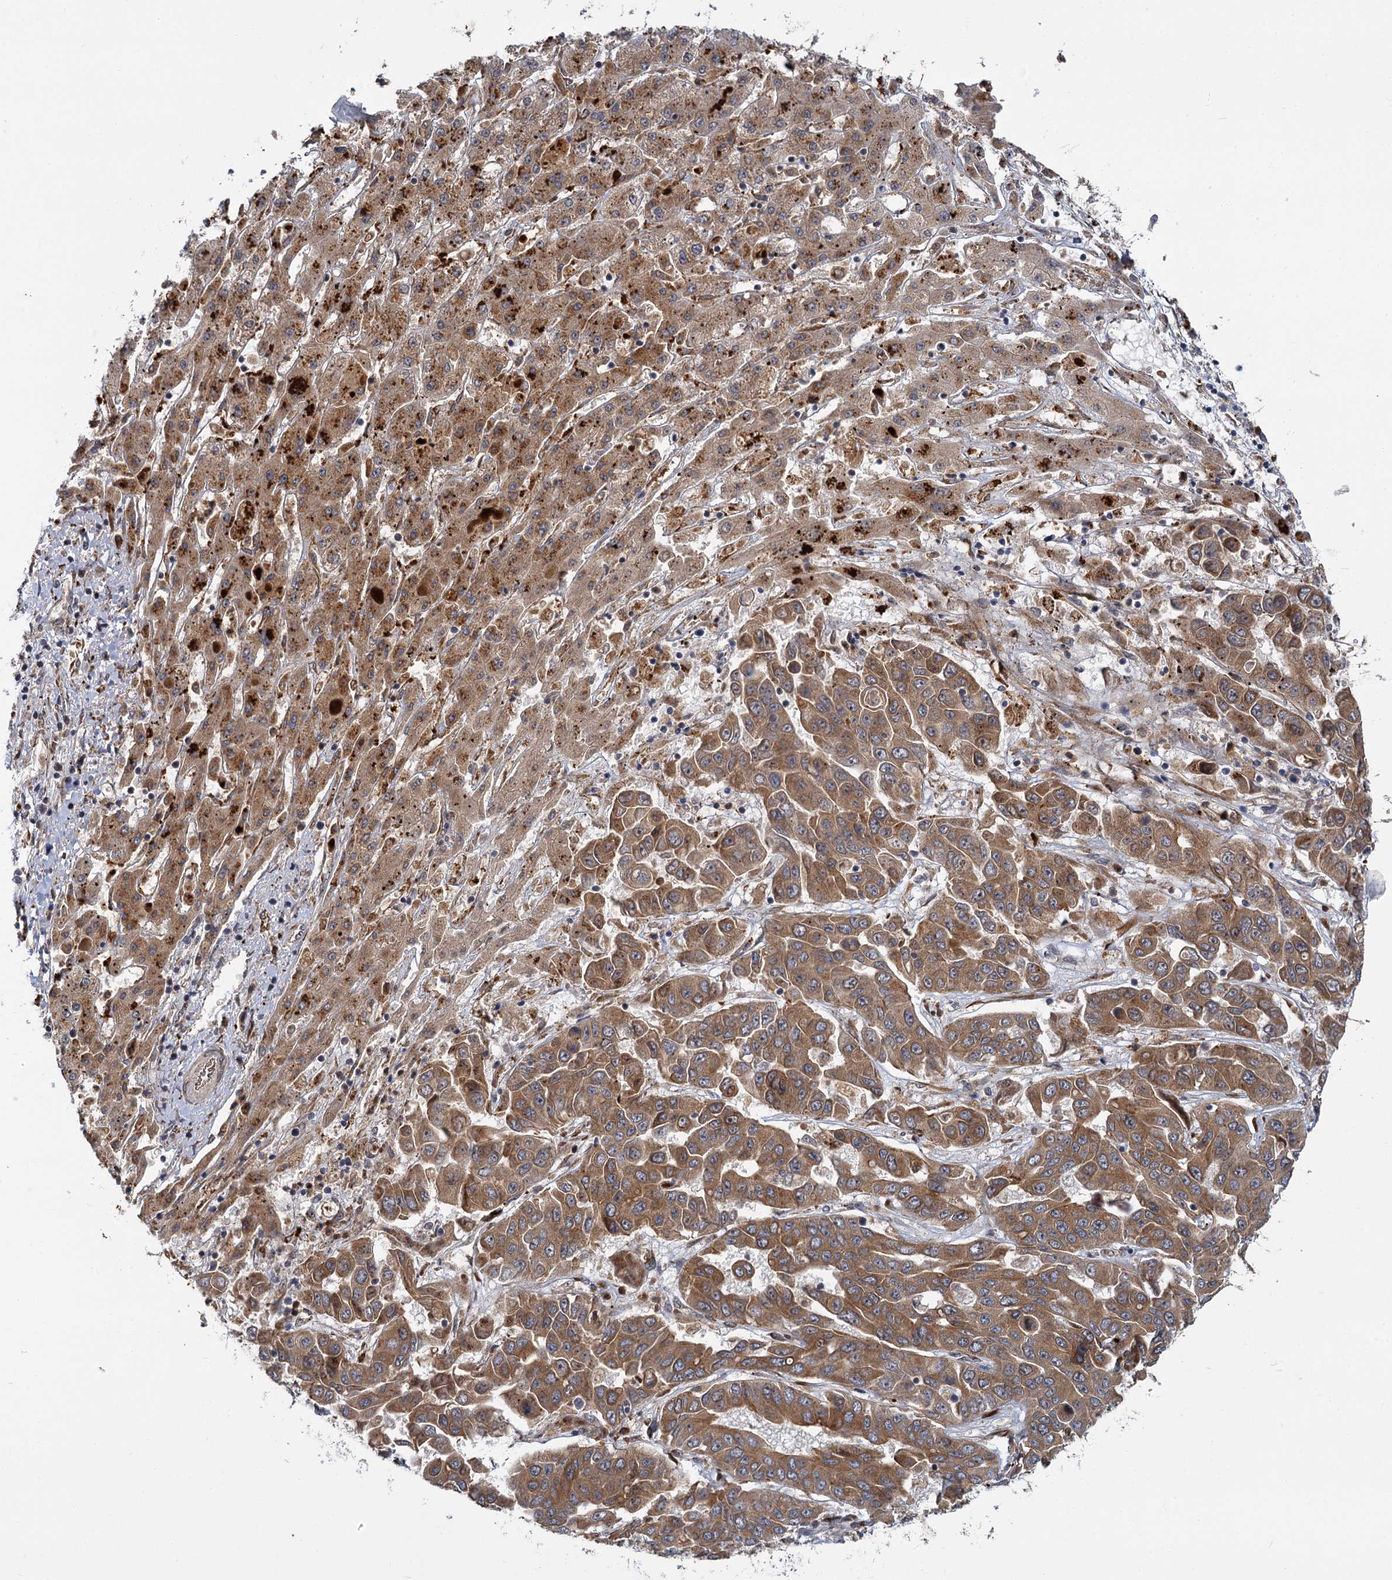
{"staining": {"intensity": "moderate", "quantity": ">75%", "location": "cytoplasmic/membranous"}, "tissue": "liver cancer", "cell_type": "Tumor cells", "image_type": "cancer", "snomed": [{"axis": "morphology", "description": "Cholangiocarcinoma"}, {"axis": "topography", "description": "Liver"}], "caption": "Immunohistochemical staining of human liver cholangiocarcinoma exhibits medium levels of moderate cytoplasmic/membranous protein expression in about >75% of tumor cells.", "gene": "APBA2", "patient": {"sex": "female", "age": 52}}